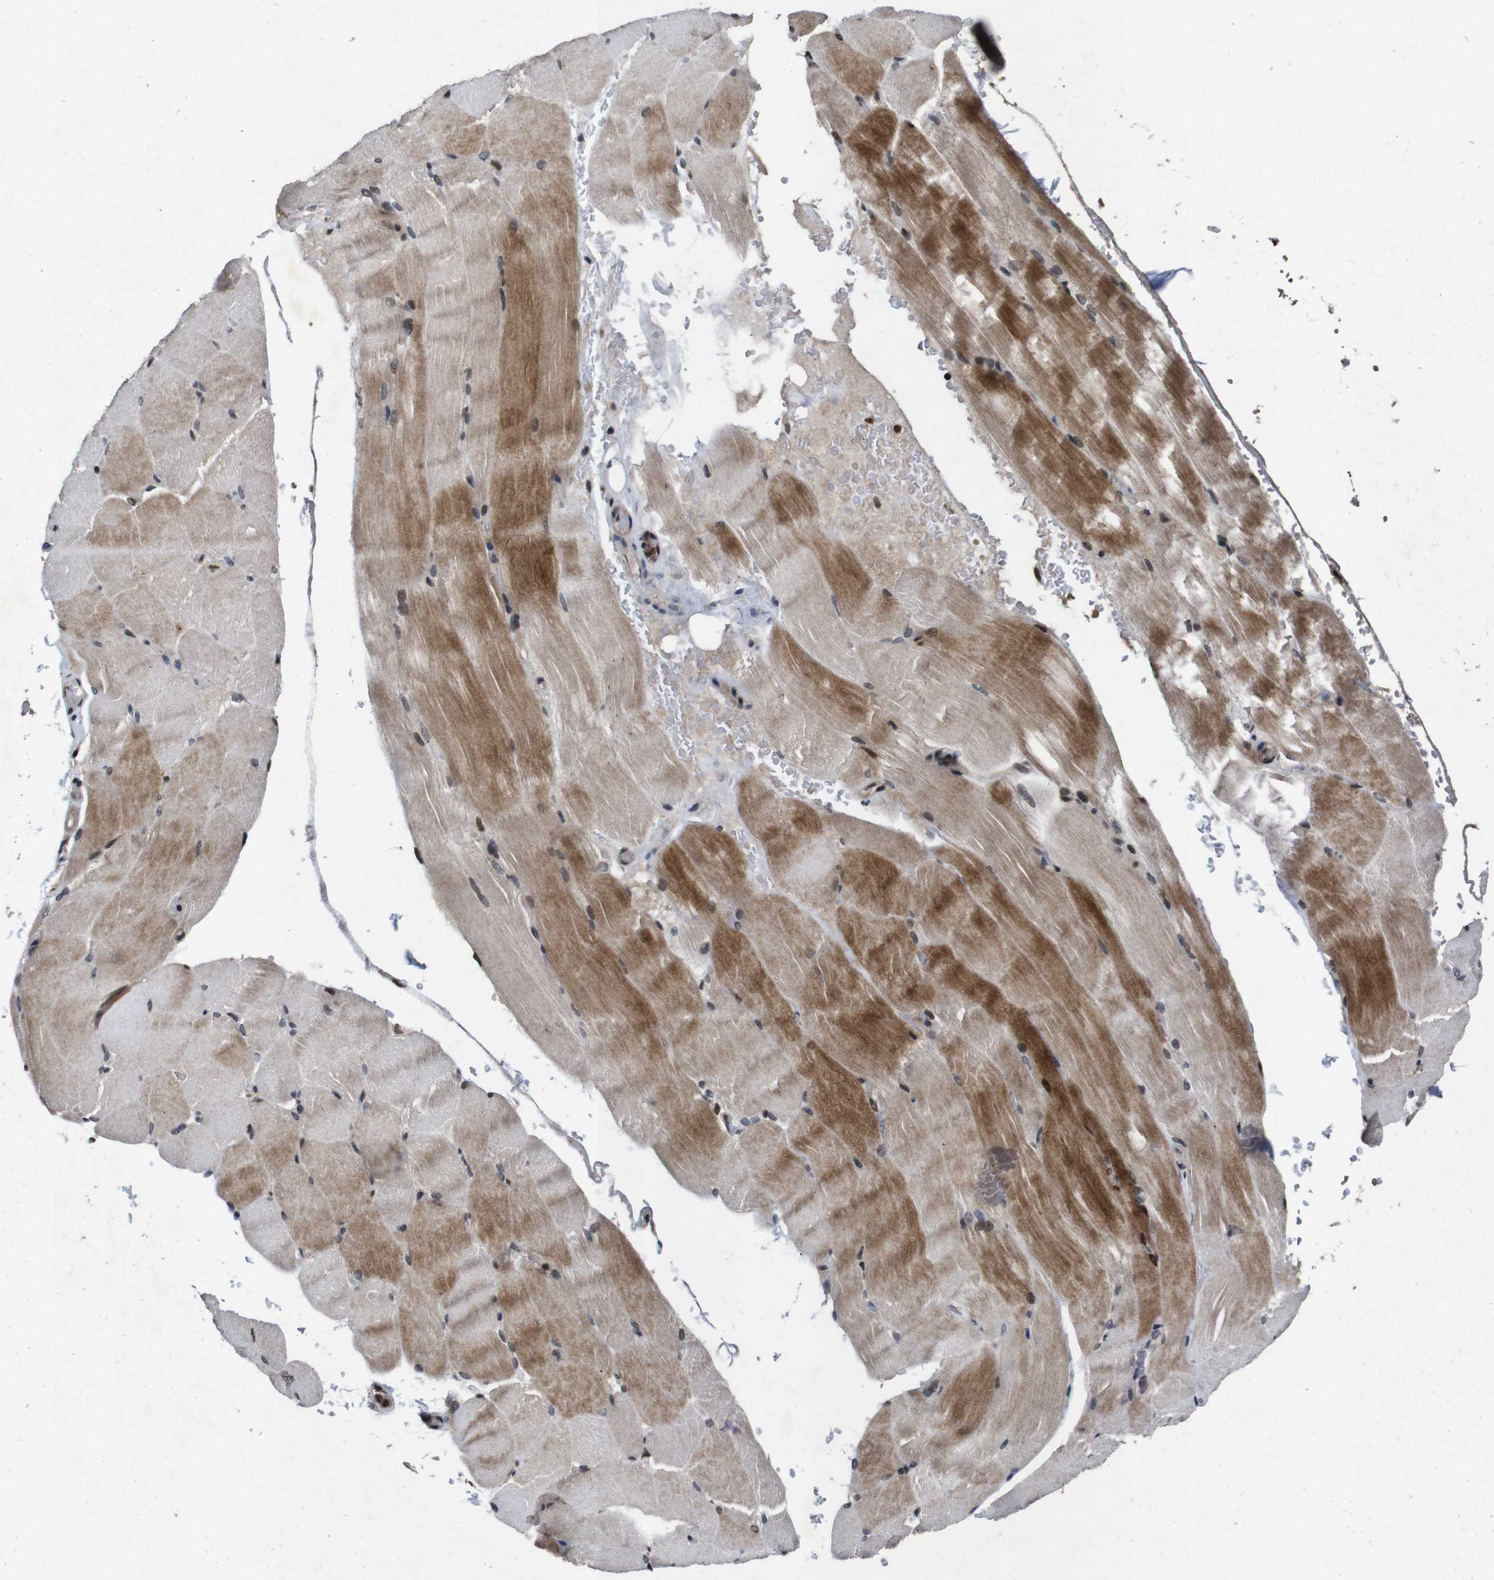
{"staining": {"intensity": "moderate", "quantity": "25%-75%", "location": "cytoplasmic/membranous"}, "tissue": "skeletal muscle", "cell_type": "Myocytes", "image_type": "normal", "snomed": [{"axis": "morphology", "description": "Normal tissue, NOS"}, {"axis": "topography", "description": "Skeletal muscle"}, {"axis": "topography", "description": "Parathyroid gland"}], "caption": "Human skeletal muscle stained with a brown dye displays moderate cytoplasmic/membranous positive expression in about 25%-75% of myocytes.", "gene": "AKT3", "patient": {"sex": "female", "age": 37}}